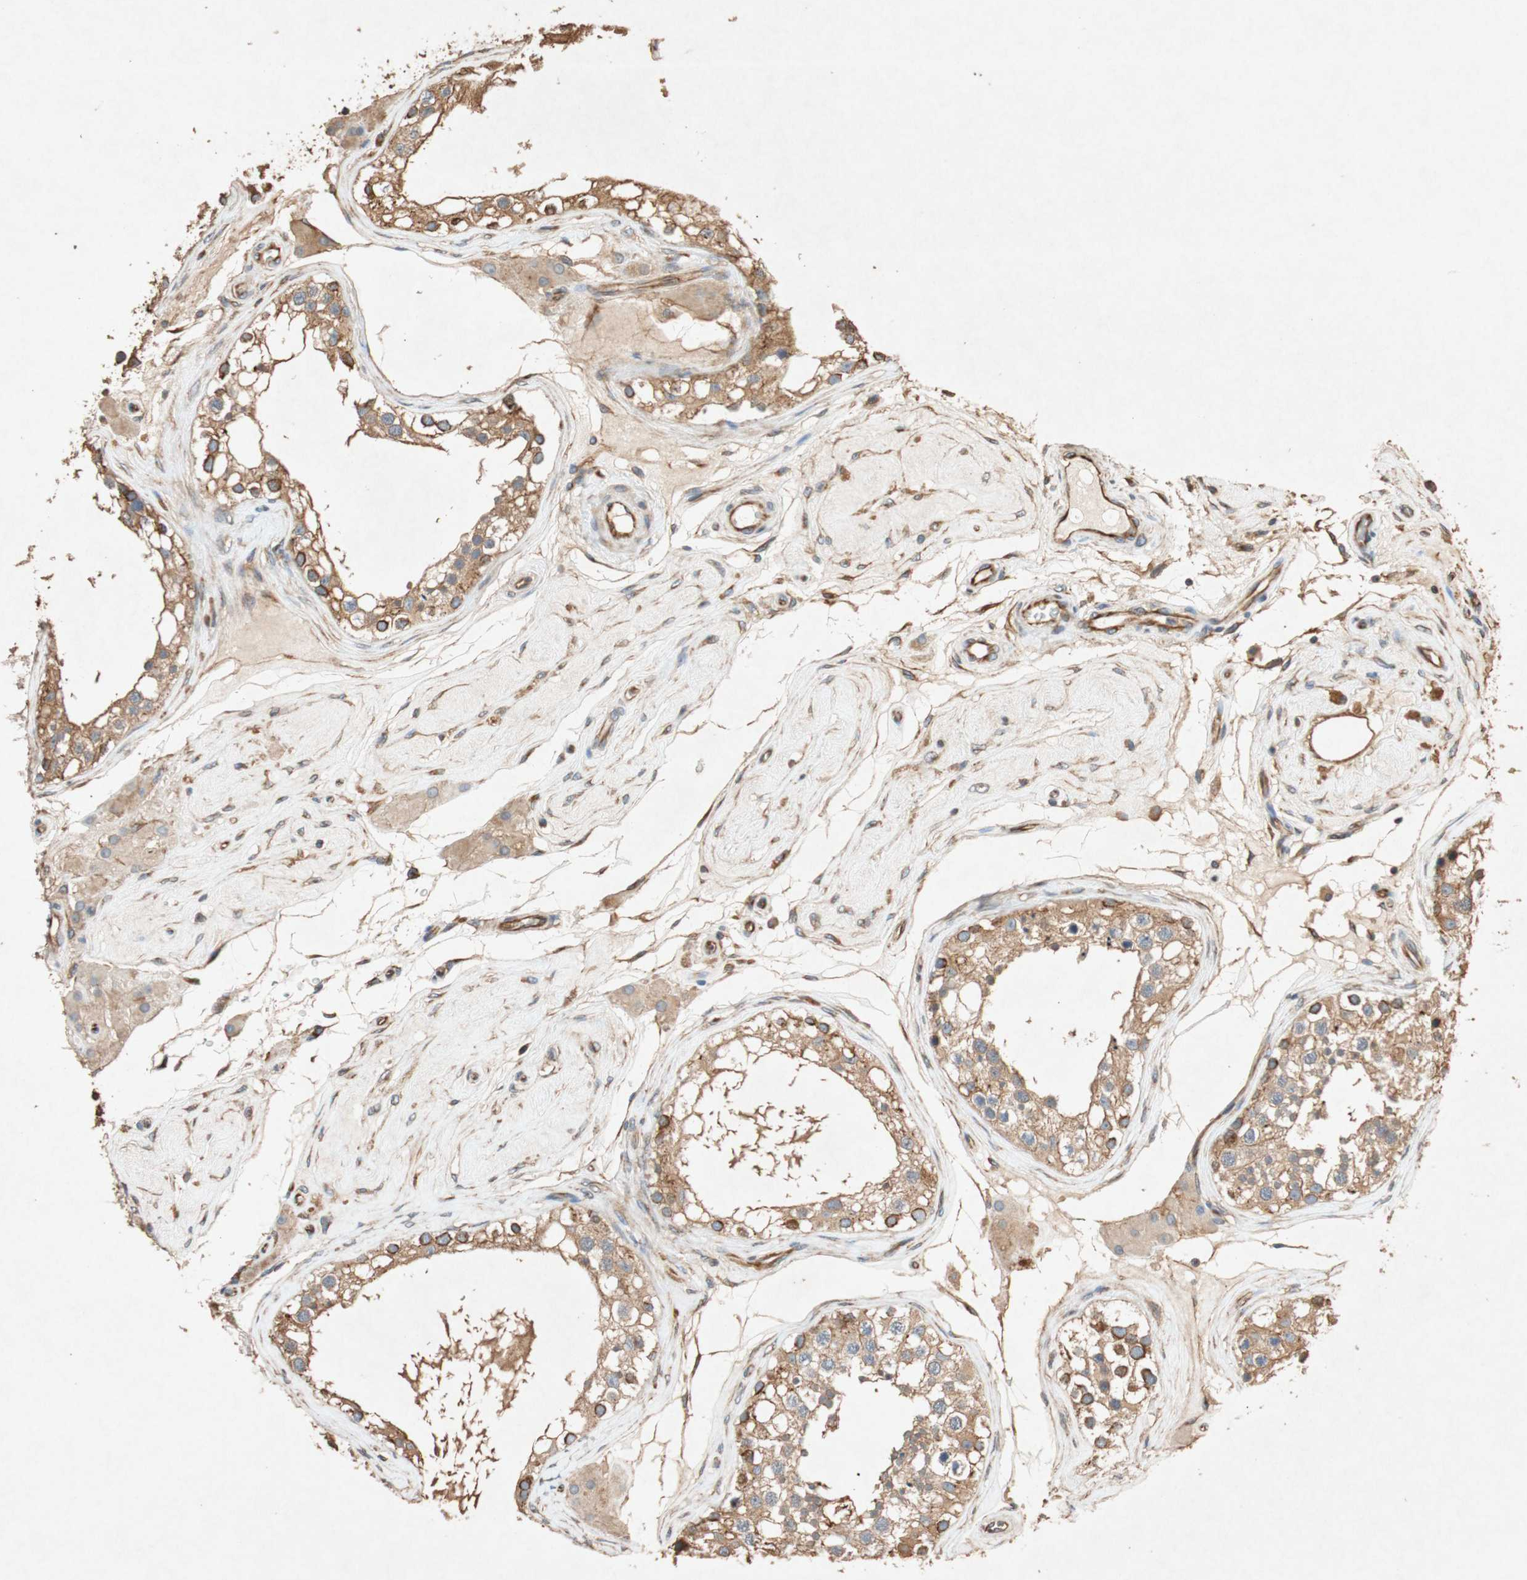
{"staining": {"intensity": "moderate", "quantity": ">75%", "location": "cytoplasmic/membranous"}, "tissue": "testis", "cell_type": "Cells in seminiferous ducts", "image_type": "normal", "snomed": [{"axis": "morphology", "description": "Normal tissue, NOS"}, {"axis": "topography", "description": "Testis"}], "caption": "A brown stain labels moderate cytoplasmic/membranous expression of a protein in cells in seminiferous ducts of normal testis.", "gene": "TUBB", "patient": {"sex": "male", "age": 68}}